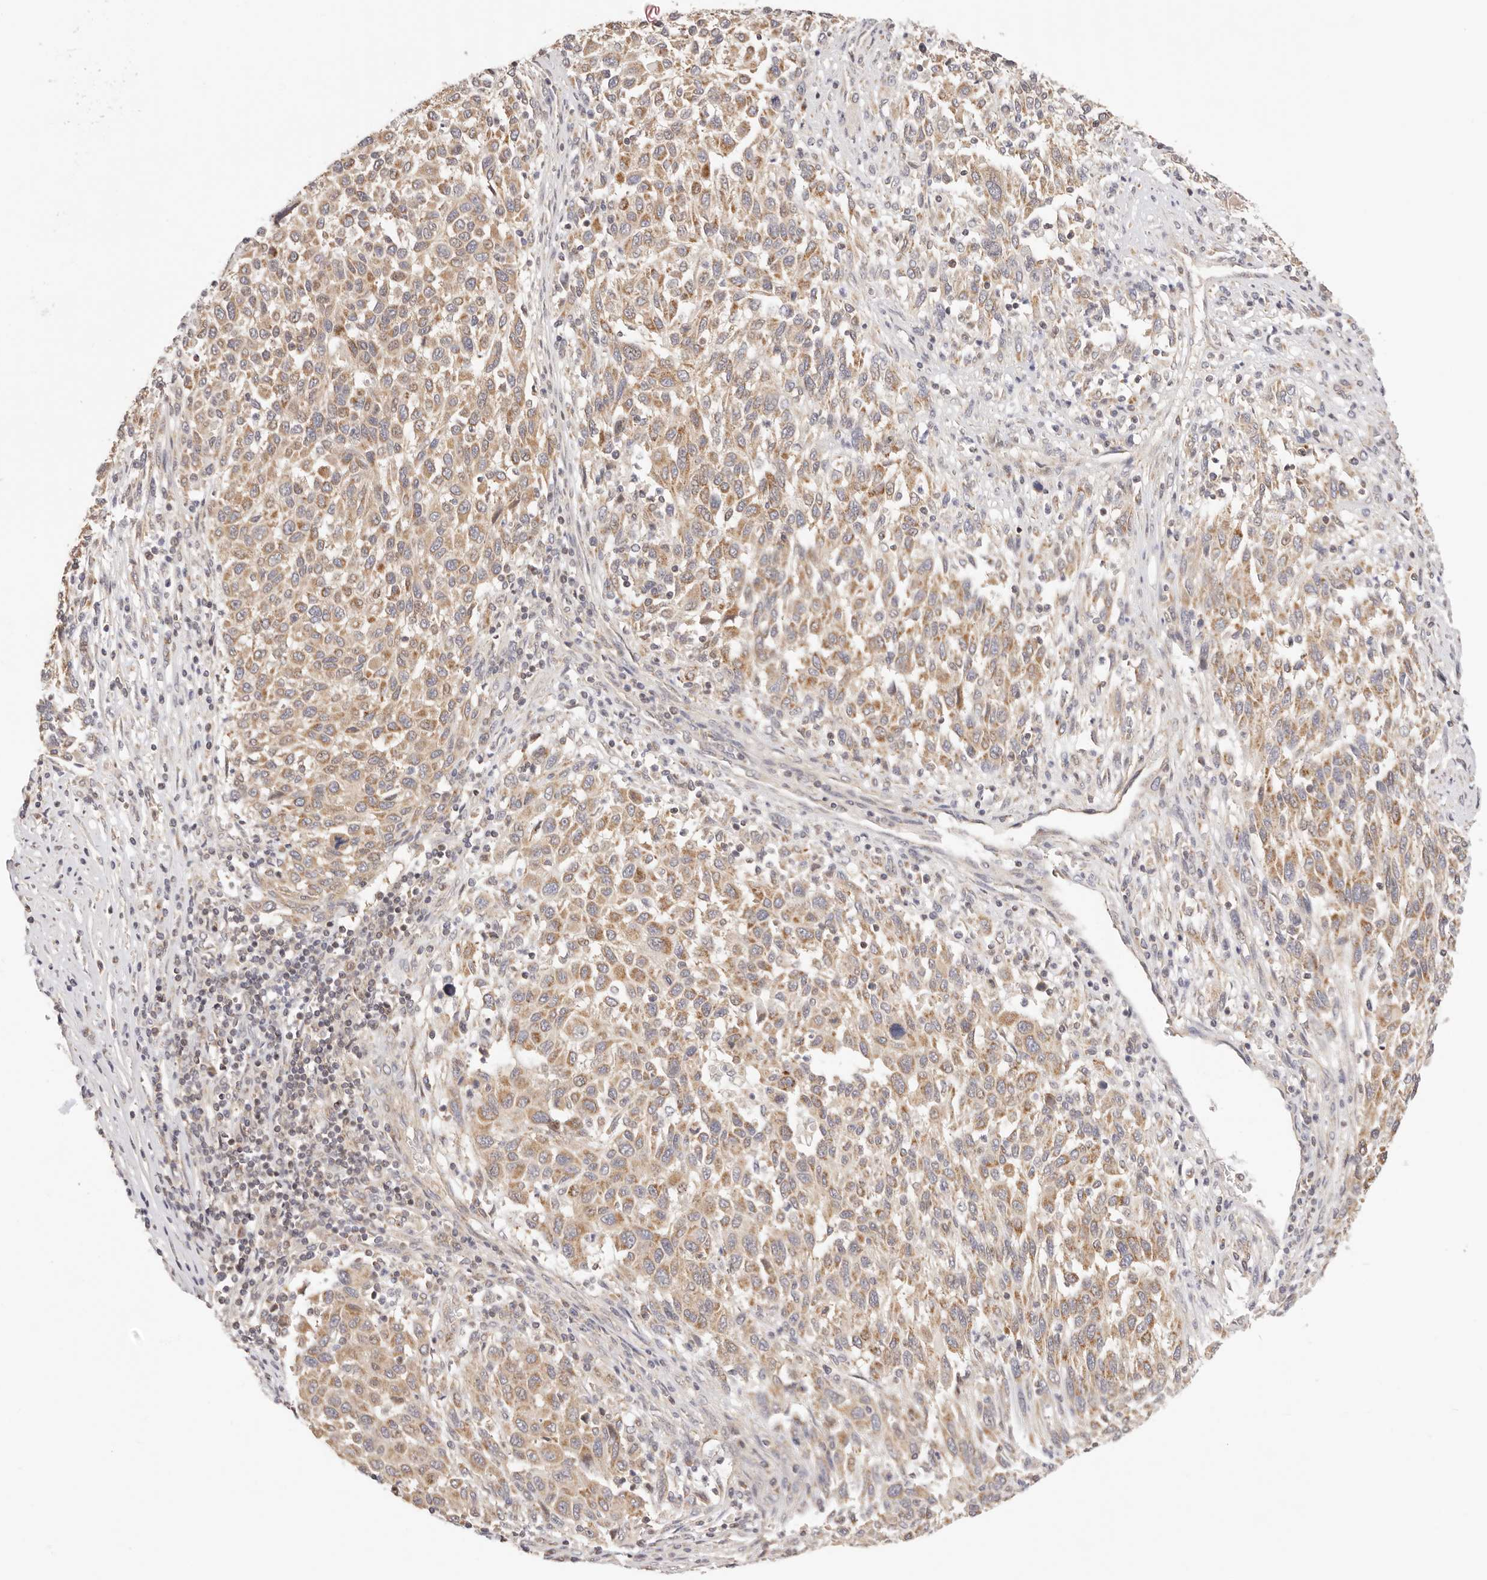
{"staining": {"intensity": "moderate", "quantity": ">75%", "location": "cytoplasmic/membranous"}, "tissue": "melanoma", "cell_type": "Tumor cells", "image_type": "cancer", "snomed": [{"axis": "morphology", "description": "Malignant melanoma, Metastatic site"}, {"axis": "topography", "description": "Lymph node"}], "caption": "A medium amount of moderate cytoplasmic/membranous expression is identified in about >75% of tumor cells in malignant melanoma (metastatic site) tissue.", "gene": "KCMF1", "patient": {"sex": "male", "age": 61}}